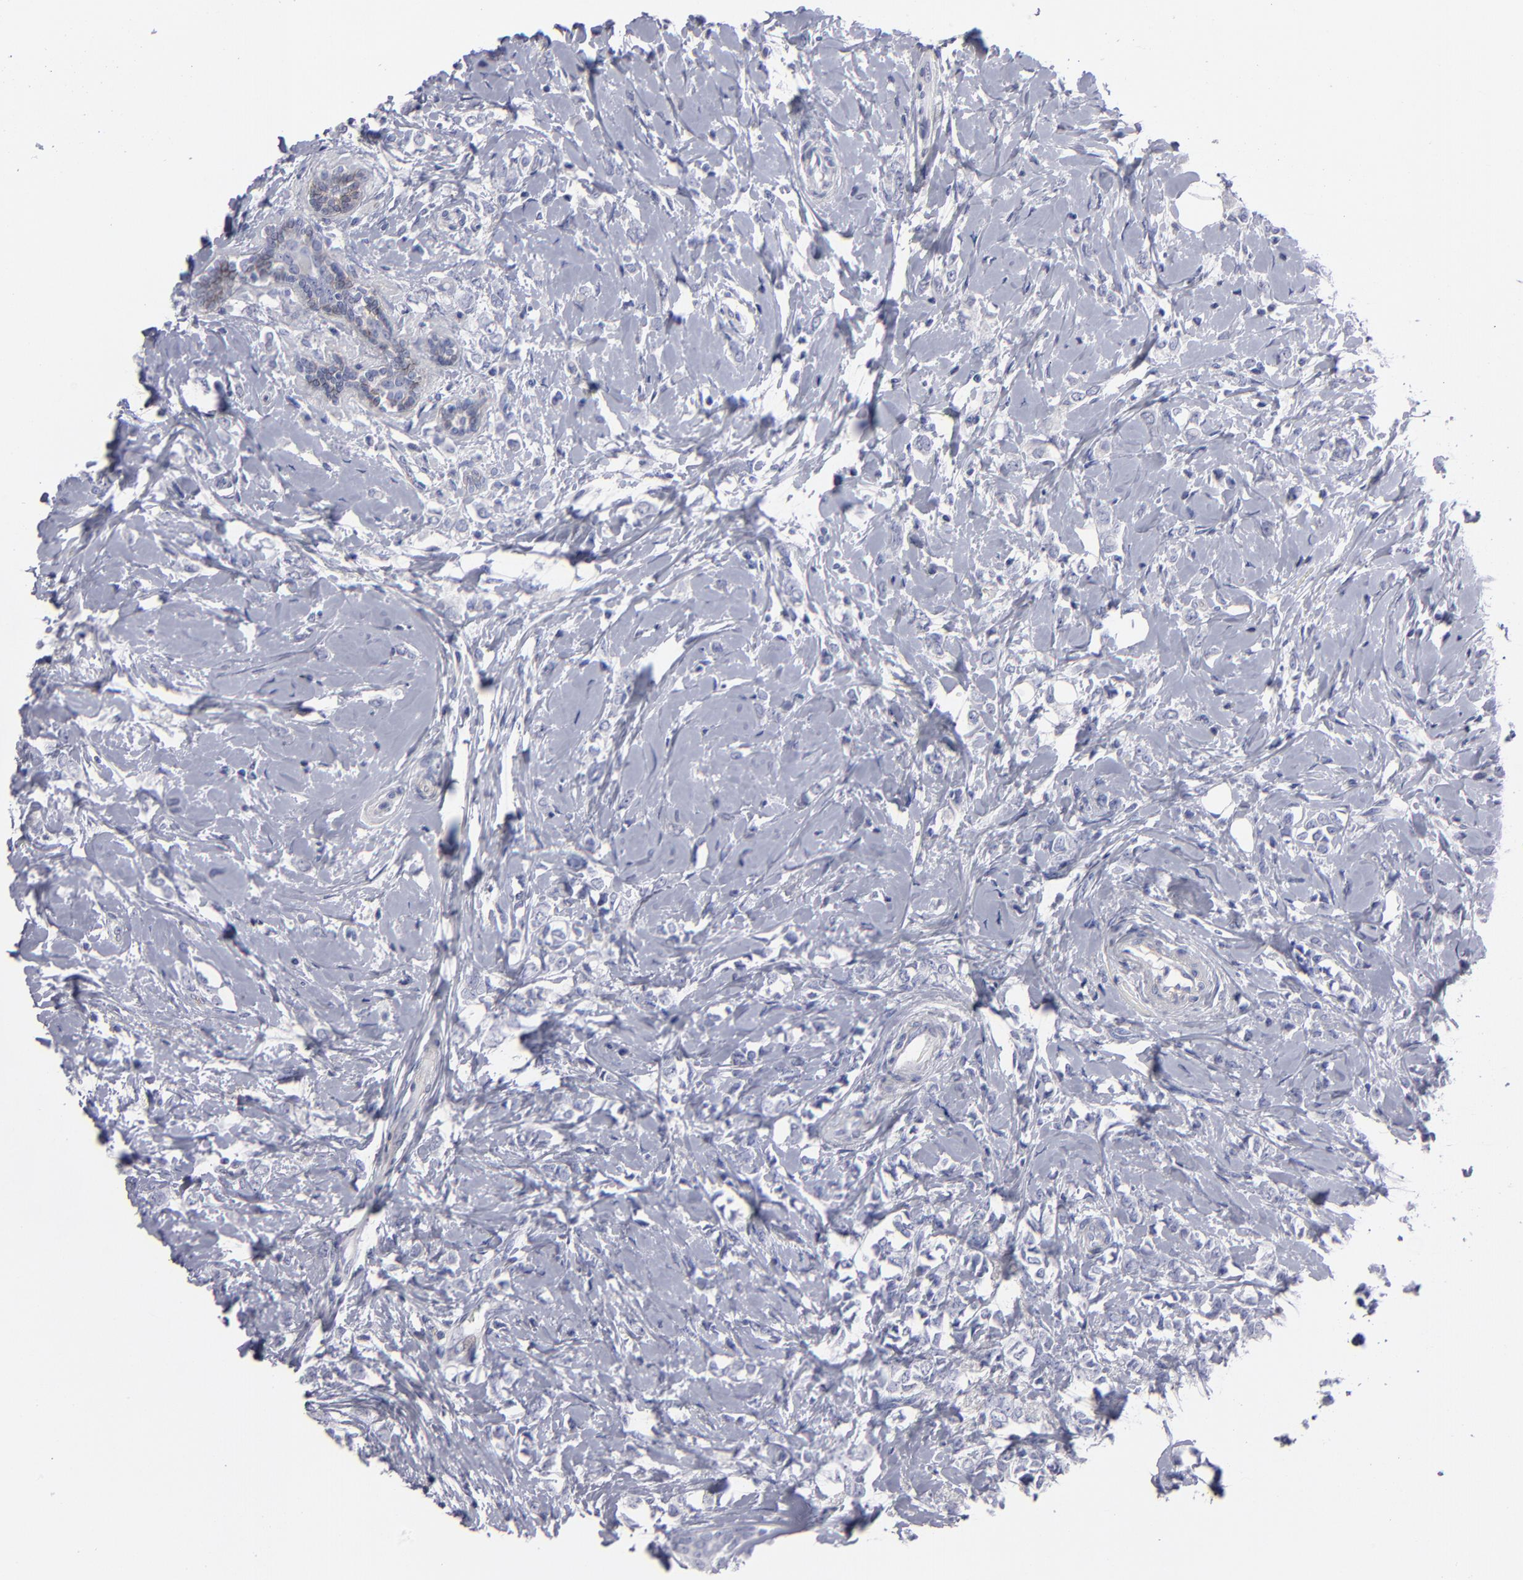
{"staining": {"intensity": "negative", "quantity": "none", "location": "none"}, "tissue": "breast cancer", "cell_type": "Tumor cells", "image_type": "cancer", "snomed": [{"axis": "morphology", "description": "Normal tissue, NOS"}, {"axis": "morphology", "description": "Lobular carcinoma"}, {"axis": "topography", "description": "Breast"}], "caption": "Micrograph shows no protein expression in tumor cells of breast cancer tissue. (Brightfield microscopy of DAB (3,3'-diaminobenzidine) immunohistochemistry (IHC) at high magnification).", "gene": "CADM3", "patient": {"sex": "female", "age": 47}}